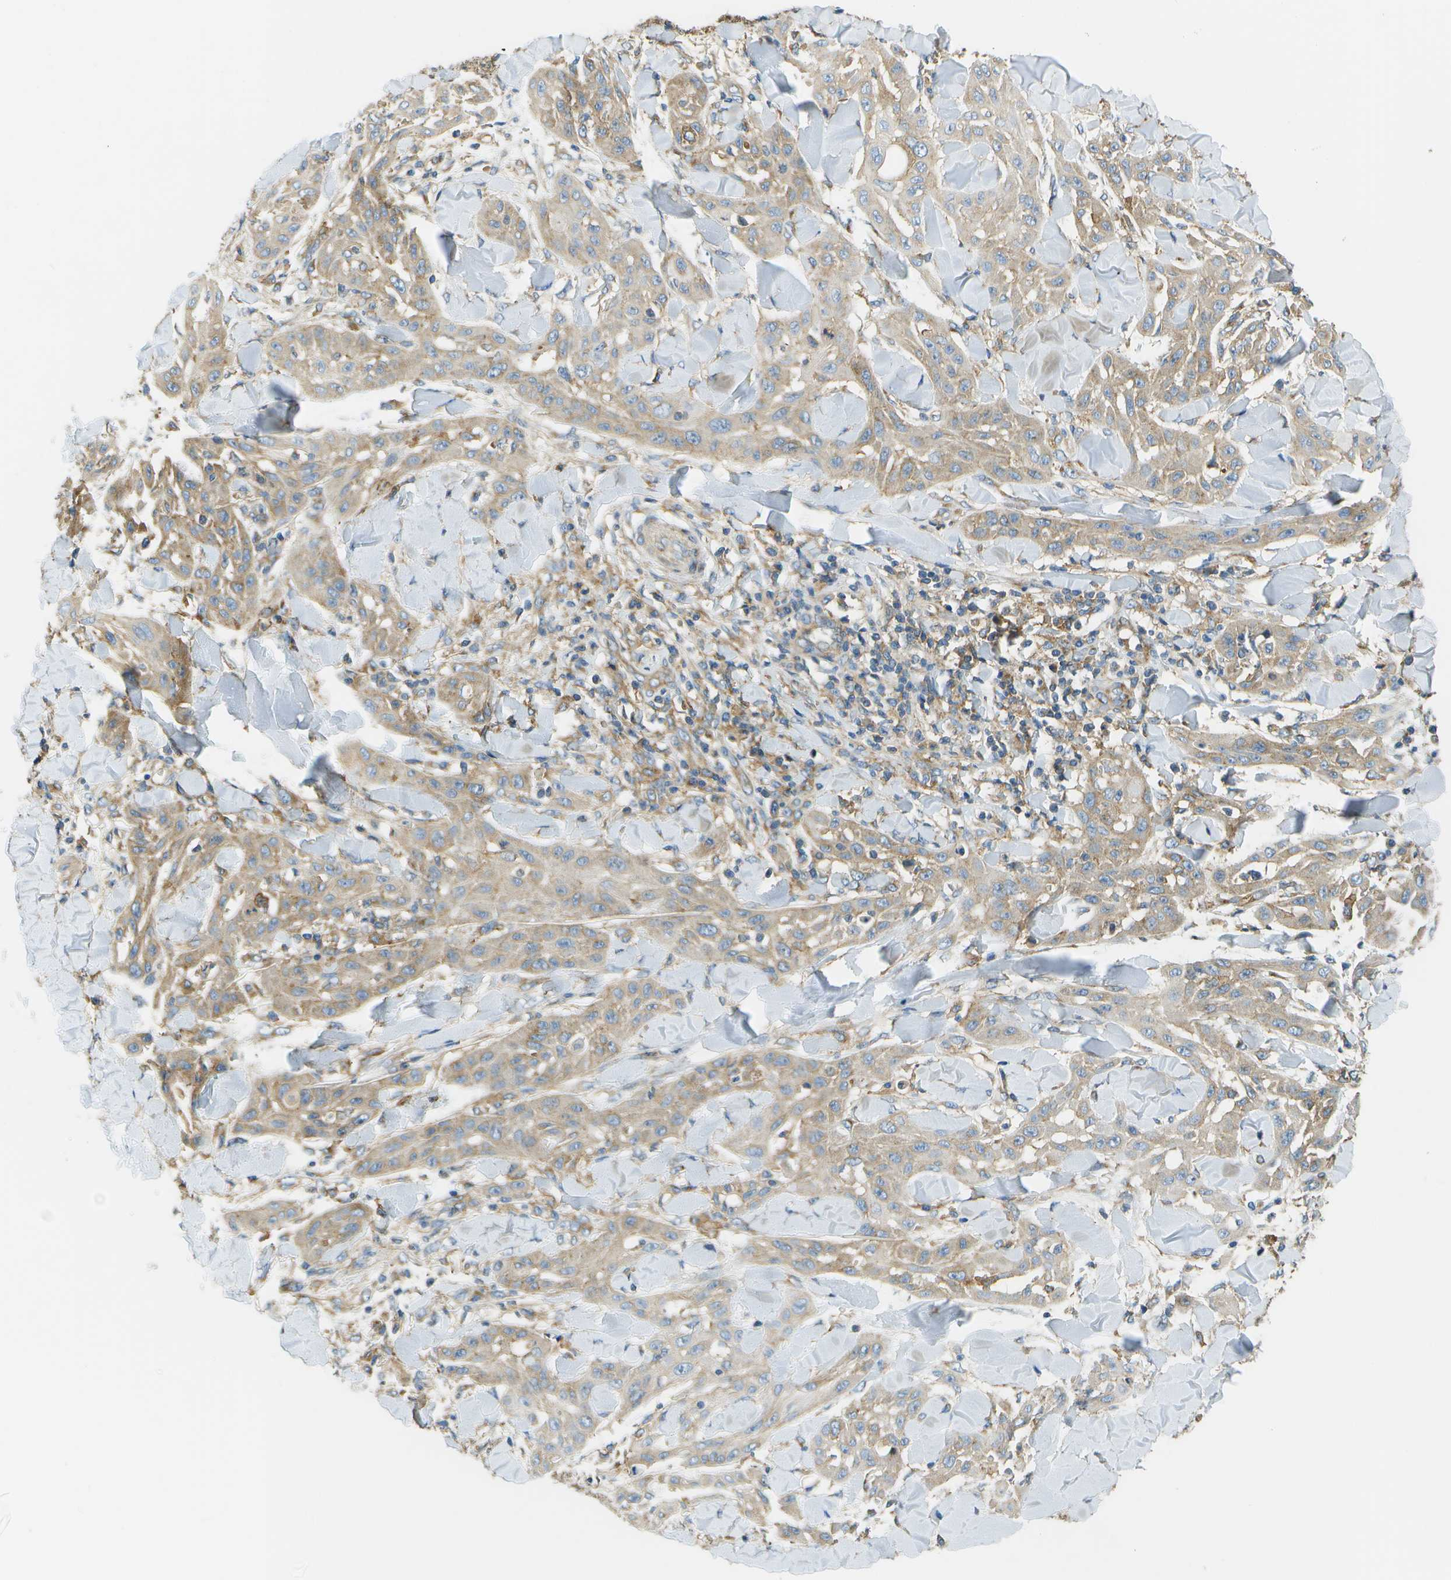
{"staining": {"intensity": "weak", "quantity": ">75%", "location": "cytoplasmic/membranous"}, "tissue": "skin cancer", "cell_type": "Tumor cells", "image_type": "cancer", "snomed": [{"axis": "morphology", "description": "Squamous cell carcinoma, NOS"}, {"axis": "topography", "description": "Skin"}], "caption": "Immunohistochemistry (DAB (3,3'-diaminobenzidine)) staining of skin cancer (squamous cell carcinoma) shows weak cytoplasmic/membranous protein staining in about >75% of tumor cells.", "gene": "CLTC", "patient": {"sex": "male", "age": 24}}